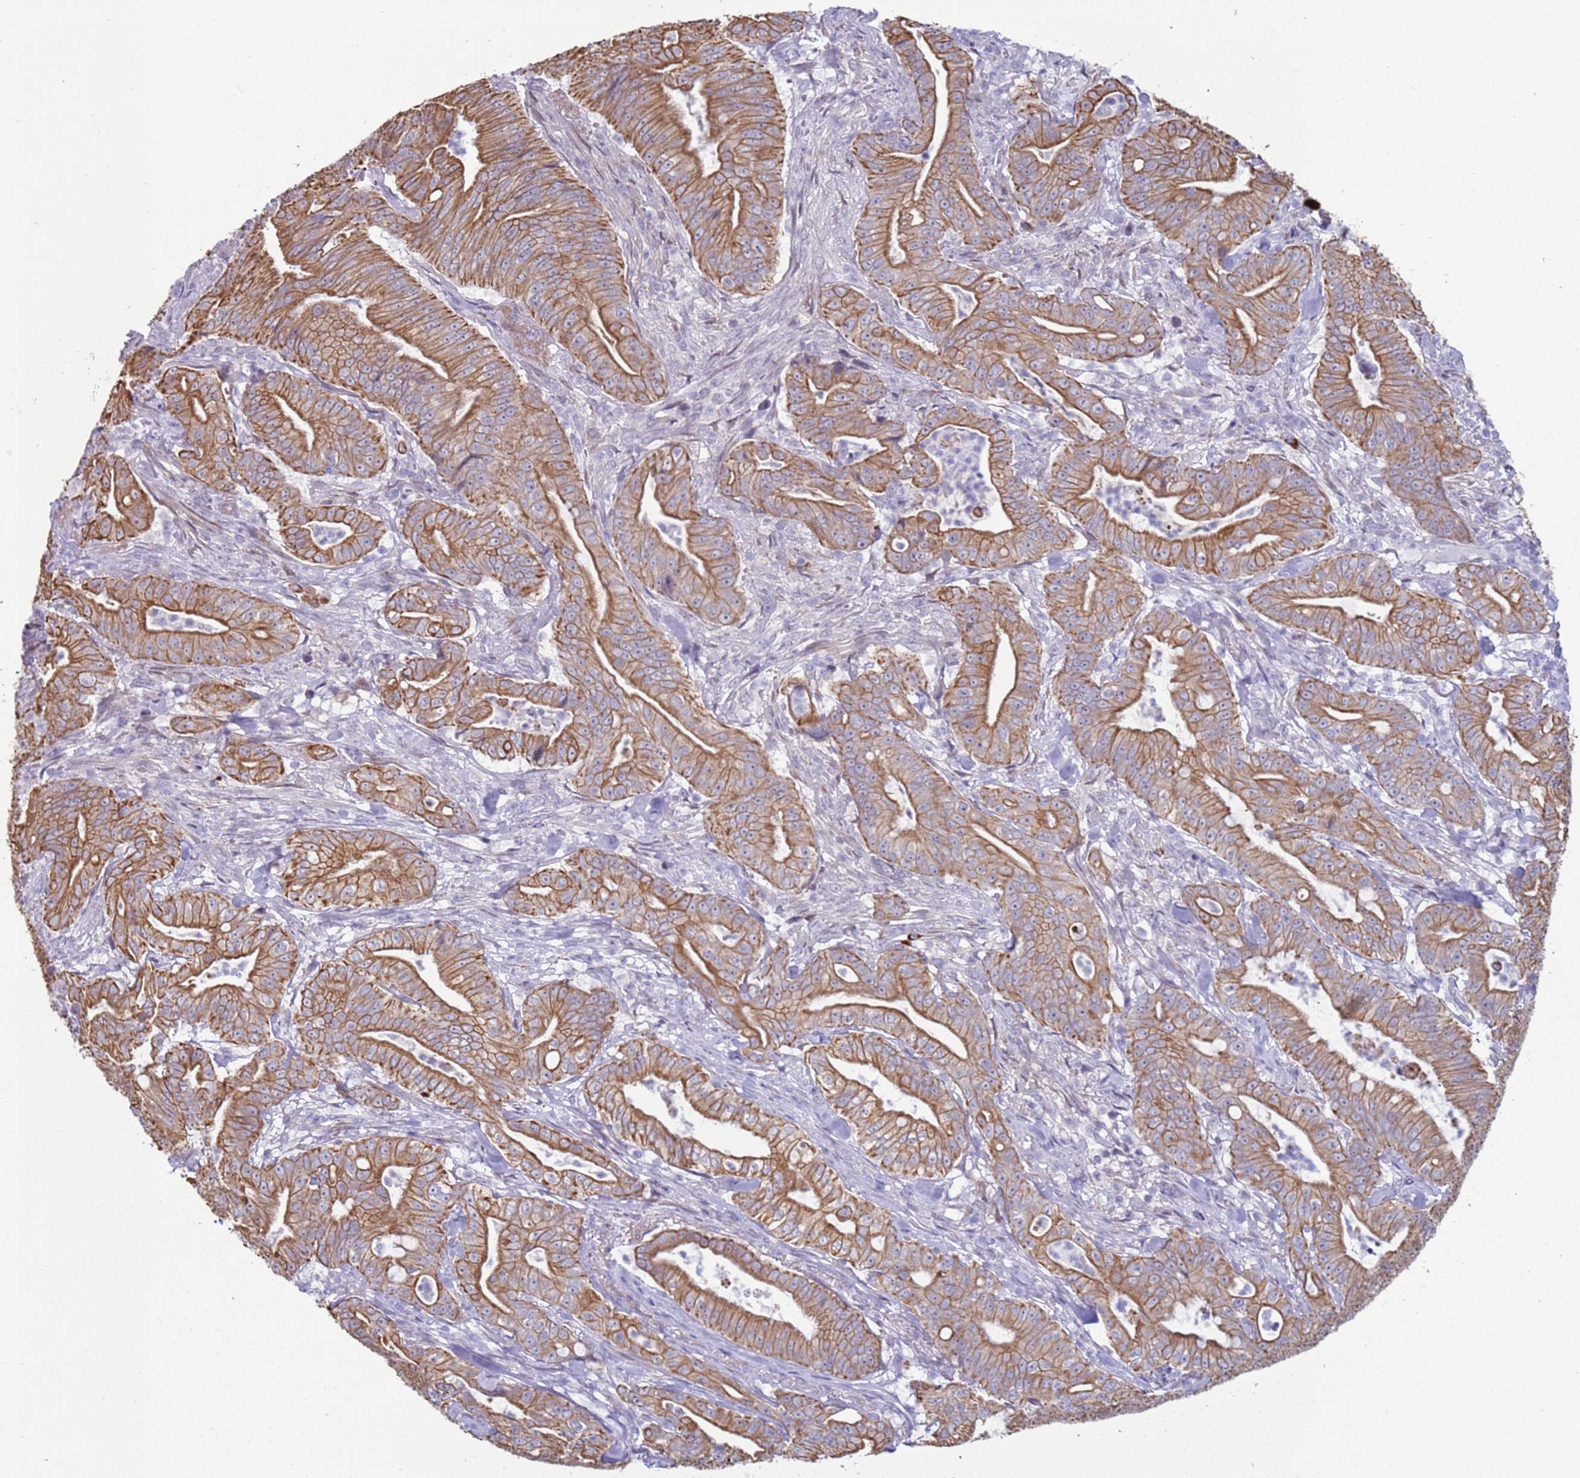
{"staining": {"intensity": "moderate", "quantity": ">75%", "location": "cytoplasmic/membranous"}, "tissue": "pancreatic cancer", "cell_type": "Tumor cells", "image_type": "cancer", "snomed": [{"axis": "morphology", "description": "Adenocarcinoma, NOS"}, {"axis": "topography", "description": "Pancreas"}], "caption": "Immunohistochemistry (IHC) image of neoplastic tissue: human pancreatic cancer stained using IHC displays medium levels of moderate protein expression localized specifically in the cytoplasmic/membranous of tumor cells, appearing as a cytoplasmic/membranous brown color.", "gene": "NPAP1", "patient": {"sex": "male", "age": 71}}